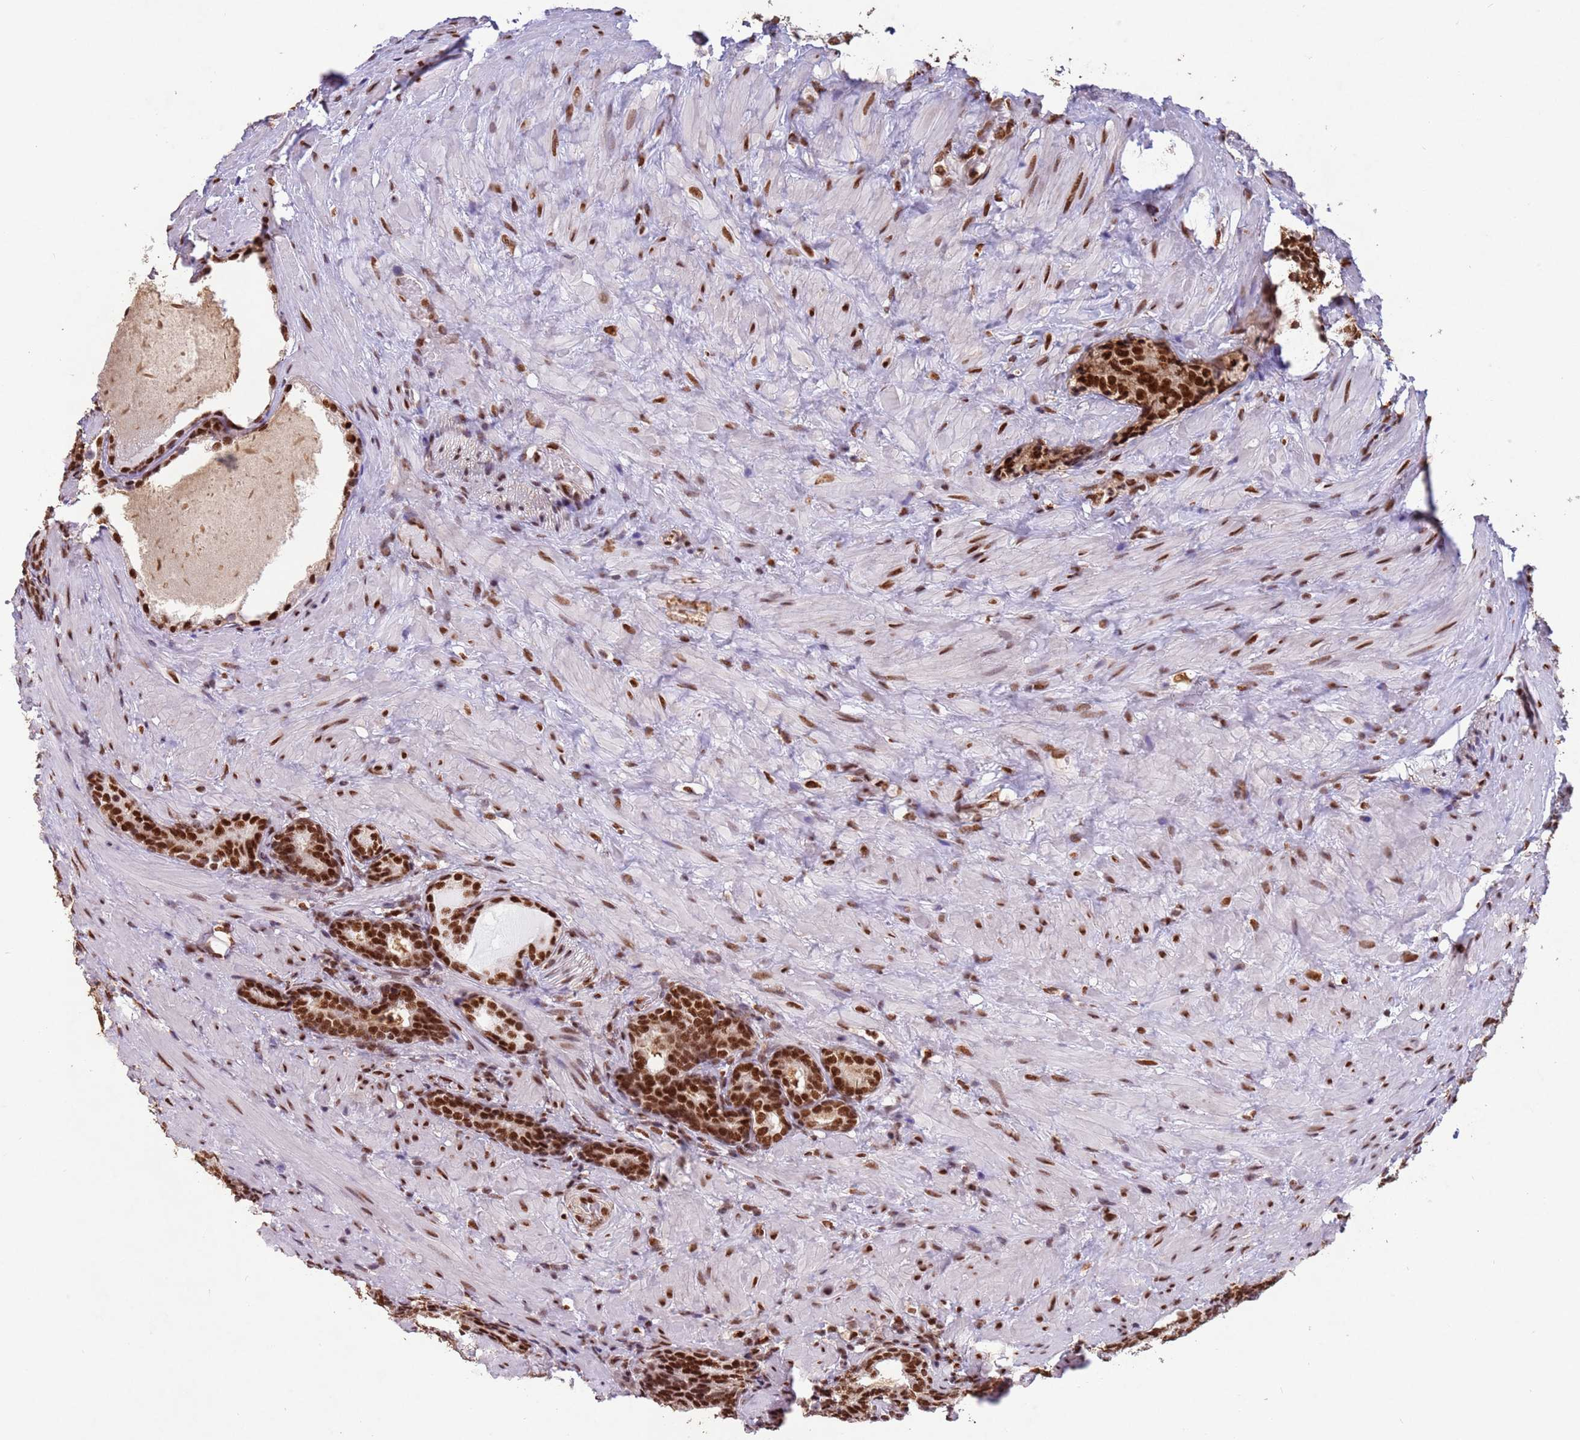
{"staining": {"intensity": "strong", "quantity": ">75%", "location": "nuclear"}, "tissue": "prostate cancer", "cell_type": "Tumor cells", "image_type": "cancer", "snomed": [{"axis": "morphology", "description": "Adenocarcinoma, High grade"}, {"axis": "topography", "description": "Prostate"}], "caption": "High-power microscopy captured an immunohistochemistry (IHC) photomicrograph of prostate cancer, revealing strong nuclear staining in about >75% of tumor cells.", "gene": "ESF1", "patient": {"sex": "male", "age": 69}}